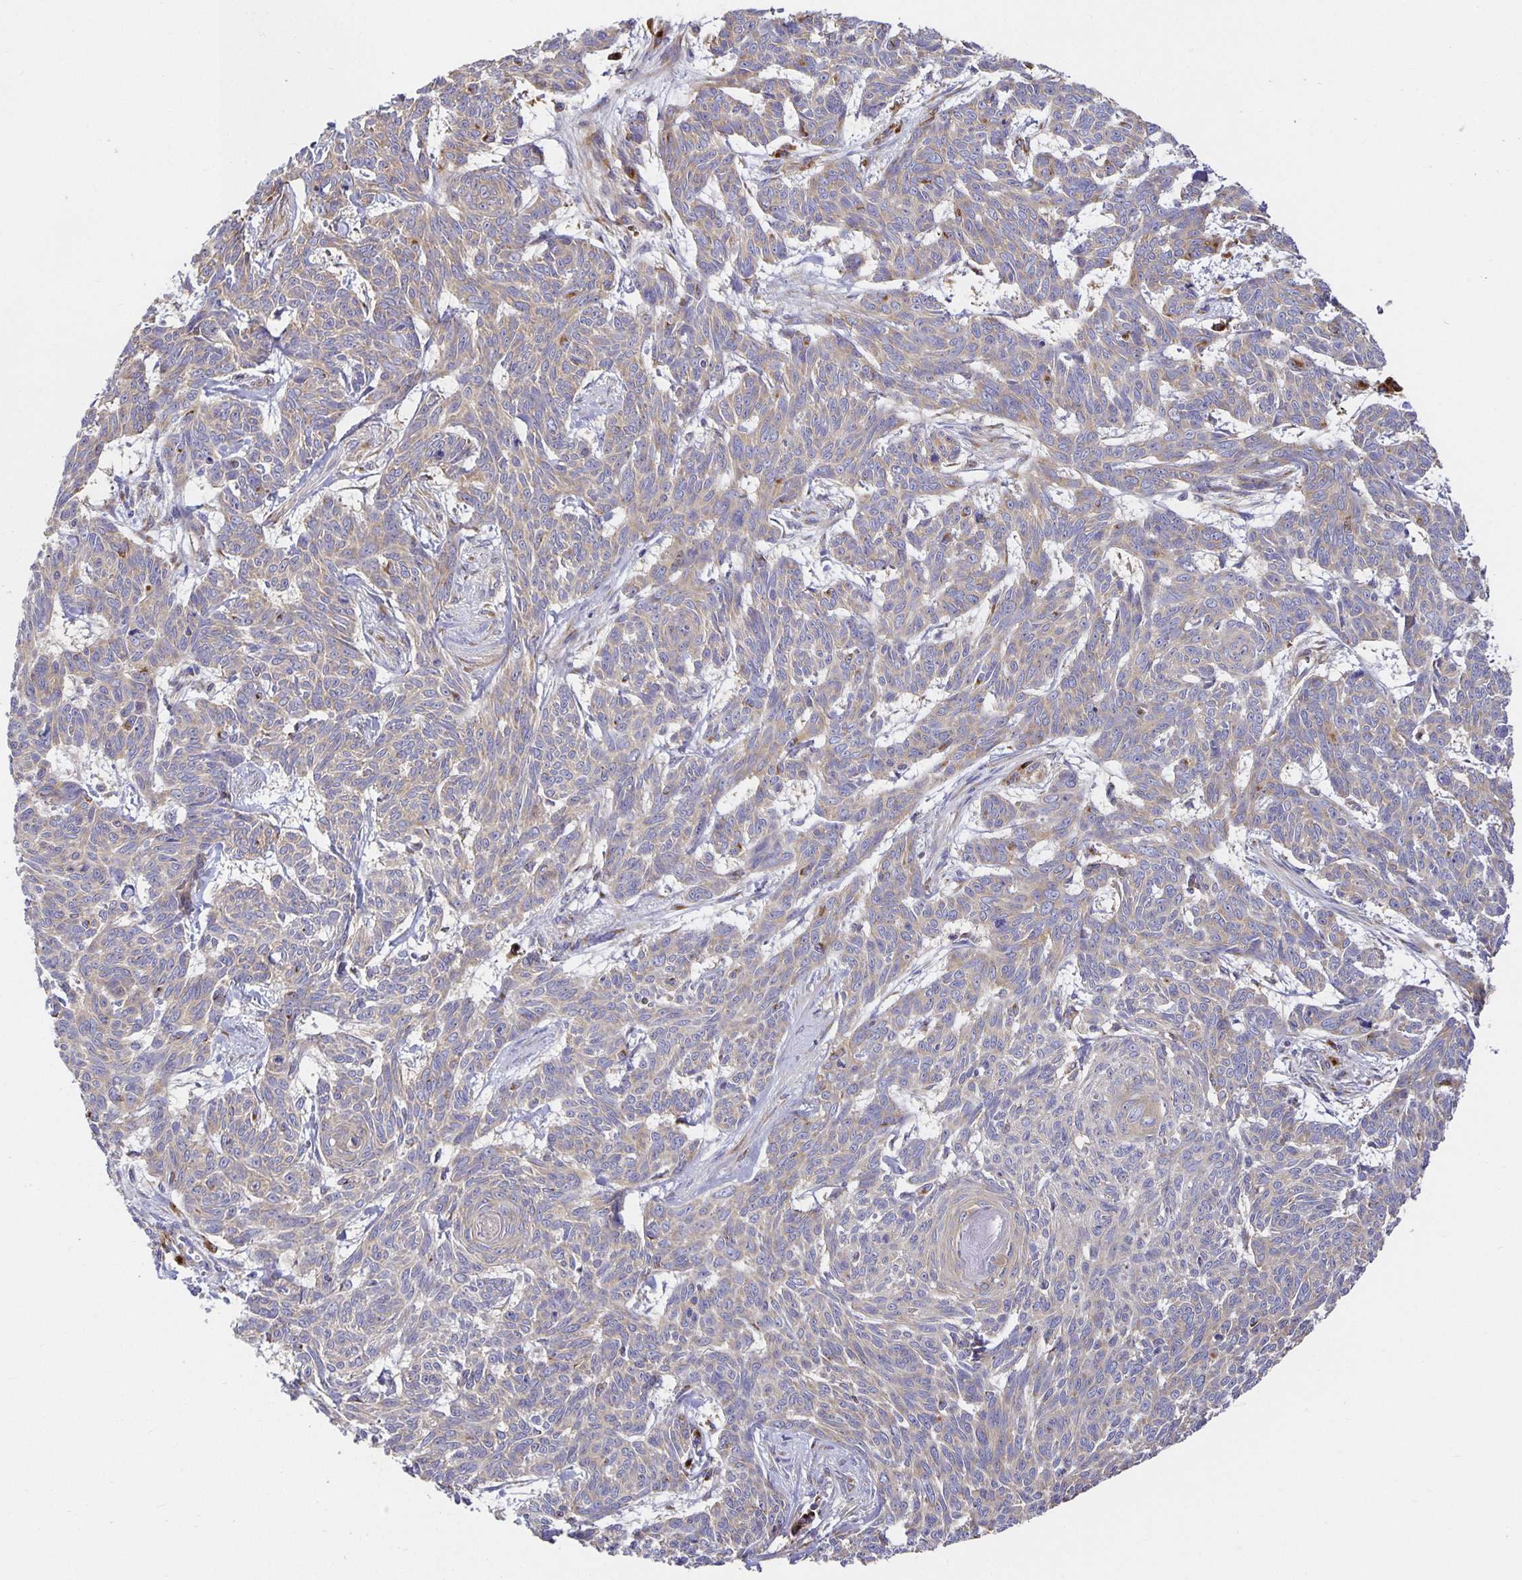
{"staining": {"intensity": "weak", "quantity": ">75%", "location": "cytoplasmic/membranous"}, "tissue": "skin cancer", "cell_type": "Tumor cells", "image_type": "cancer", "snomed": [{"axis": "morphology", "description": "Basal cell carcinoma"}, {"axis": "topography", "description": "Skin"}], "caption": "High-magnification brightfield microscopy of skin basal cell carcinoma stained with DAB (3,3'-diaminobenzidine) (brown) and counterstained with hematoxylin (blue). tumor cells exhibit weak cytoplasmic/membranous positivity is present in approximately>75% of cells.", "gene": "USO1", "patient": {"sex": "female", "age": 93}}